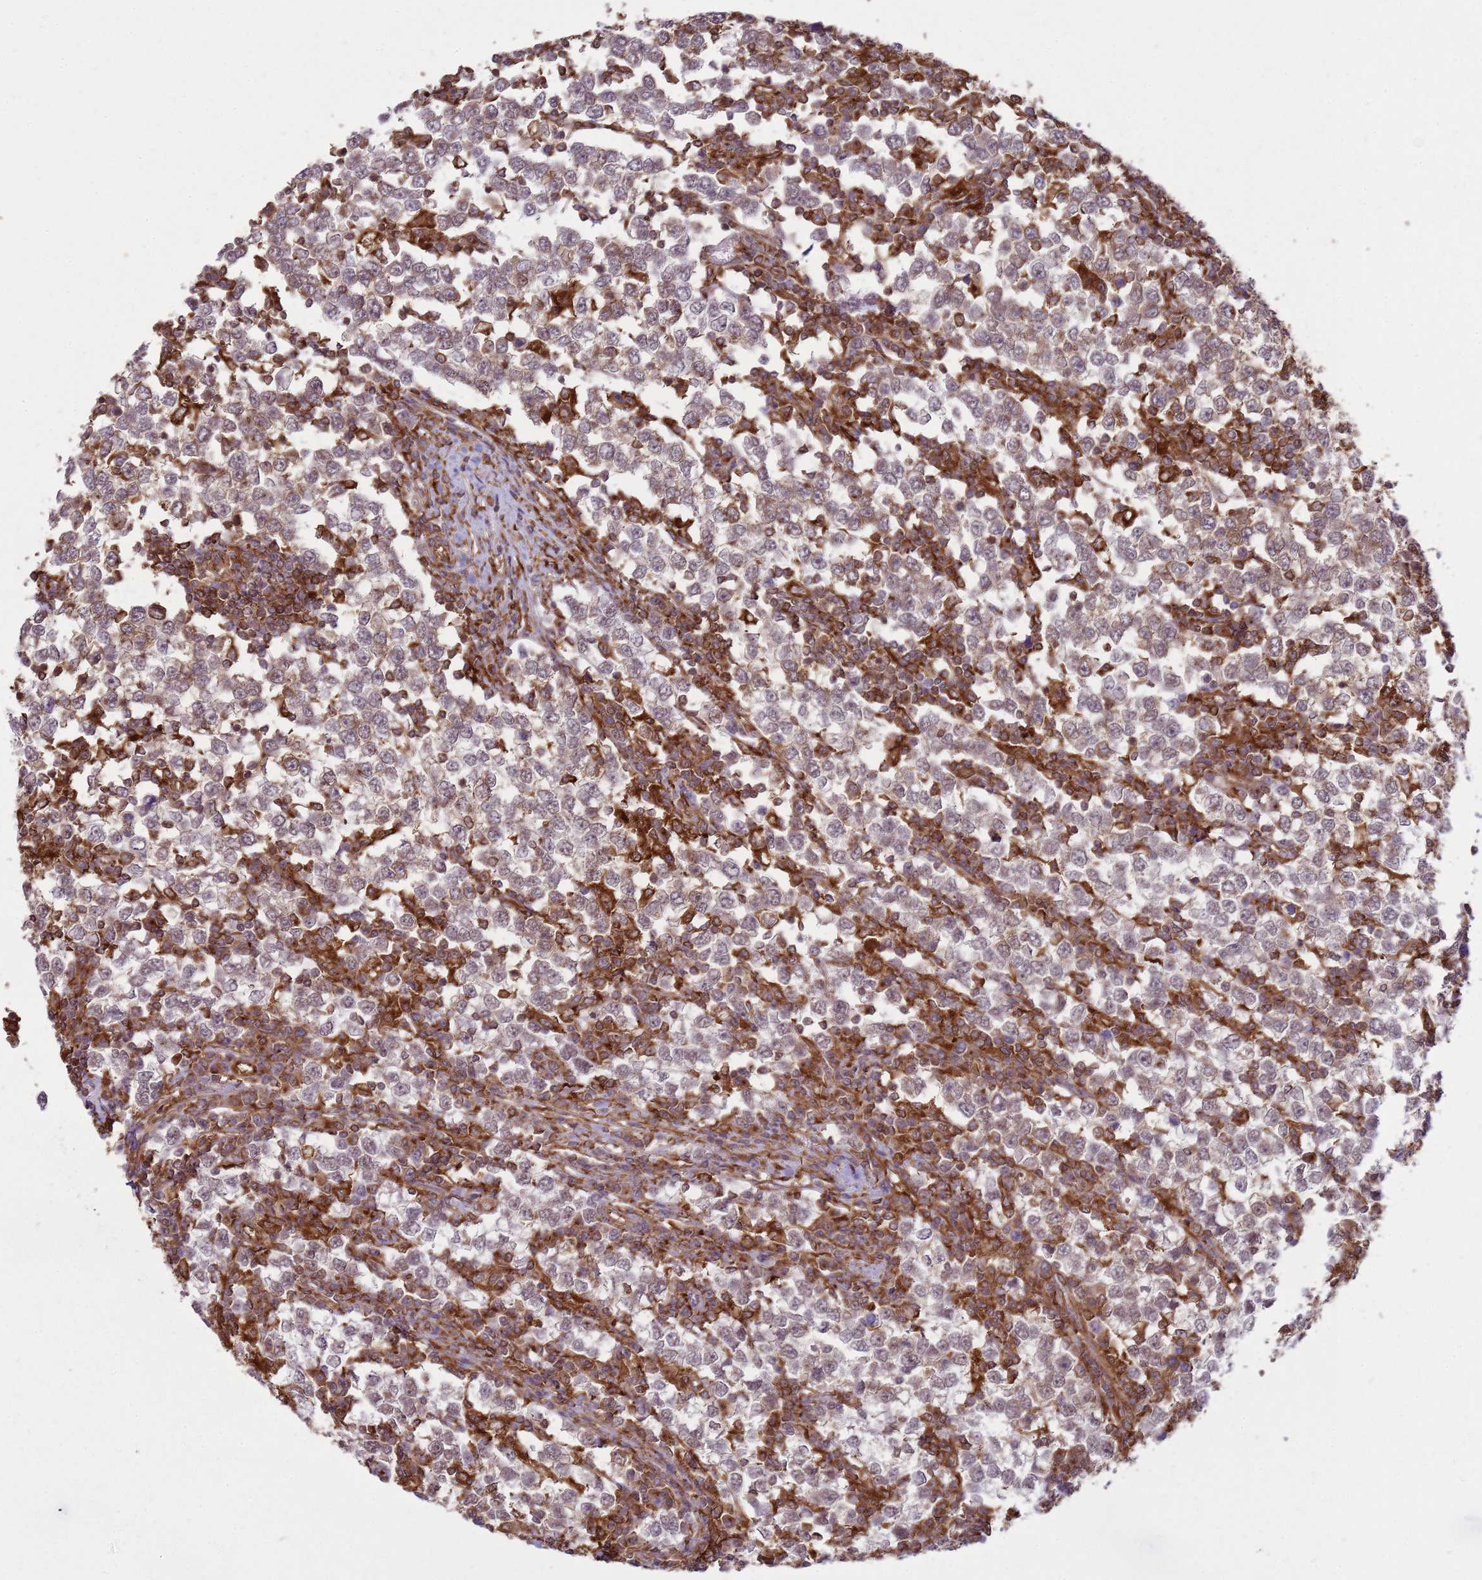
{"staining": {"intensity": "weak", "quantity": ">75%", "location": "cytoplasmic/membranous"}, "tissue": "testis cancer", "cell_type": "Tumor cells", "image_type": "cancer", "snomed": [{"axis": "morphology", "description": "Seminoma, NOS"}, {"axis": "topography", "description": "Testis"}], "caption": "DAB (3,3'-diaminobenzidine) immunohistochemical staining of seminoma (testis) reveals weak cytoplasmic/membranous protein expression in about >75% of tumor cells.", "gene": "GABRE", "patient": {"sex": "male", "age": 65}}